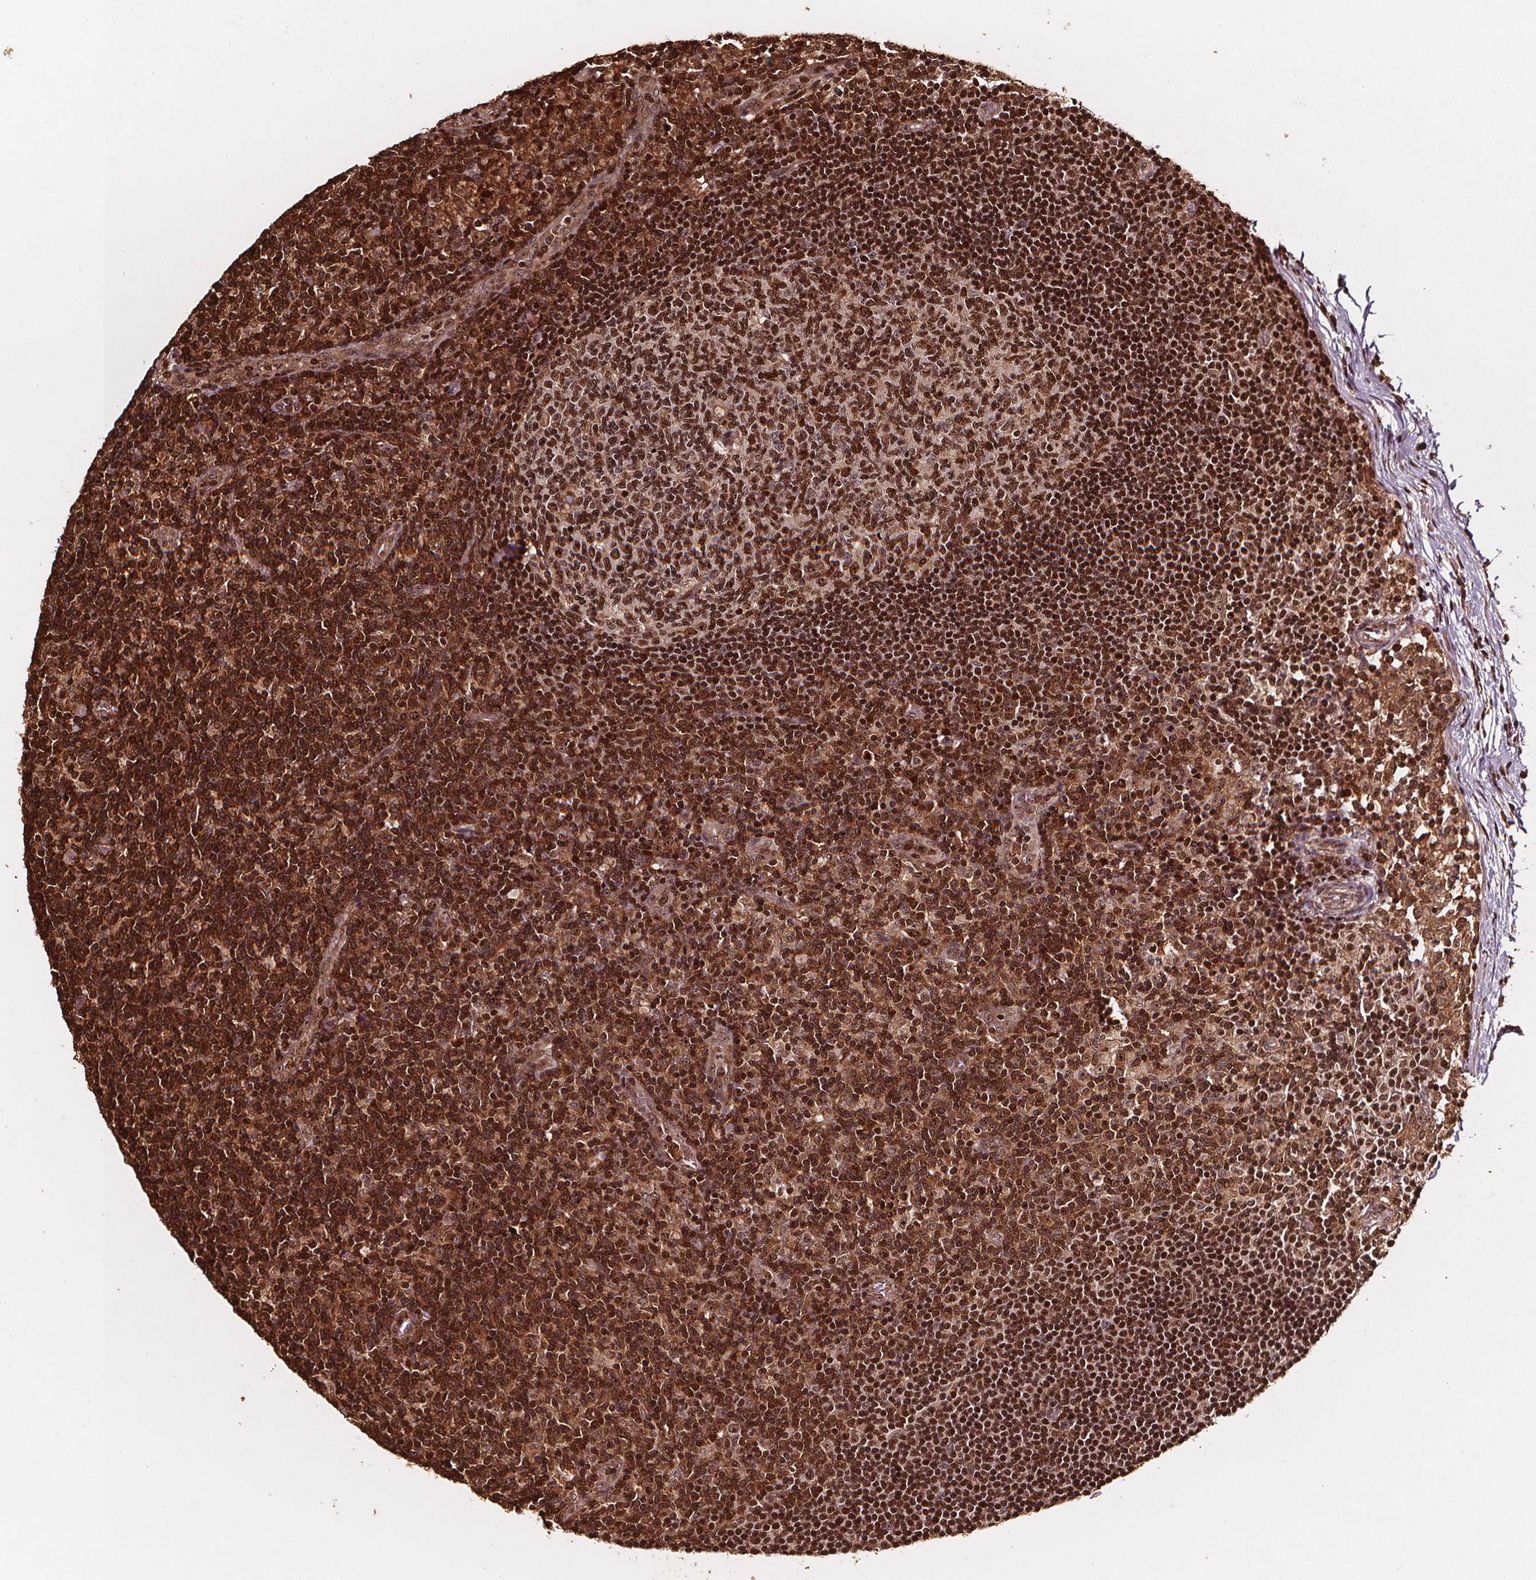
{"staining": {"intensity": "strong", "quantity": ">75%", "location": "nuclear"}, "tissue": "lymph node", "cell_type": "Germinal center cells", "image_type": "normal", "snomed": [{"axis": "morphology", "description": "Normal tissue, NOS"}, {"axis": "topography", "description": "Lymph node"}], "caption": "The histopathology image shows immunohistochemical staining of normal lymph node. There is strong nuclear expression is identified in approximately >75% of germinal center cells.", "gene": "EXOSC9", "patient": {"sex": "female", "age": 72}}